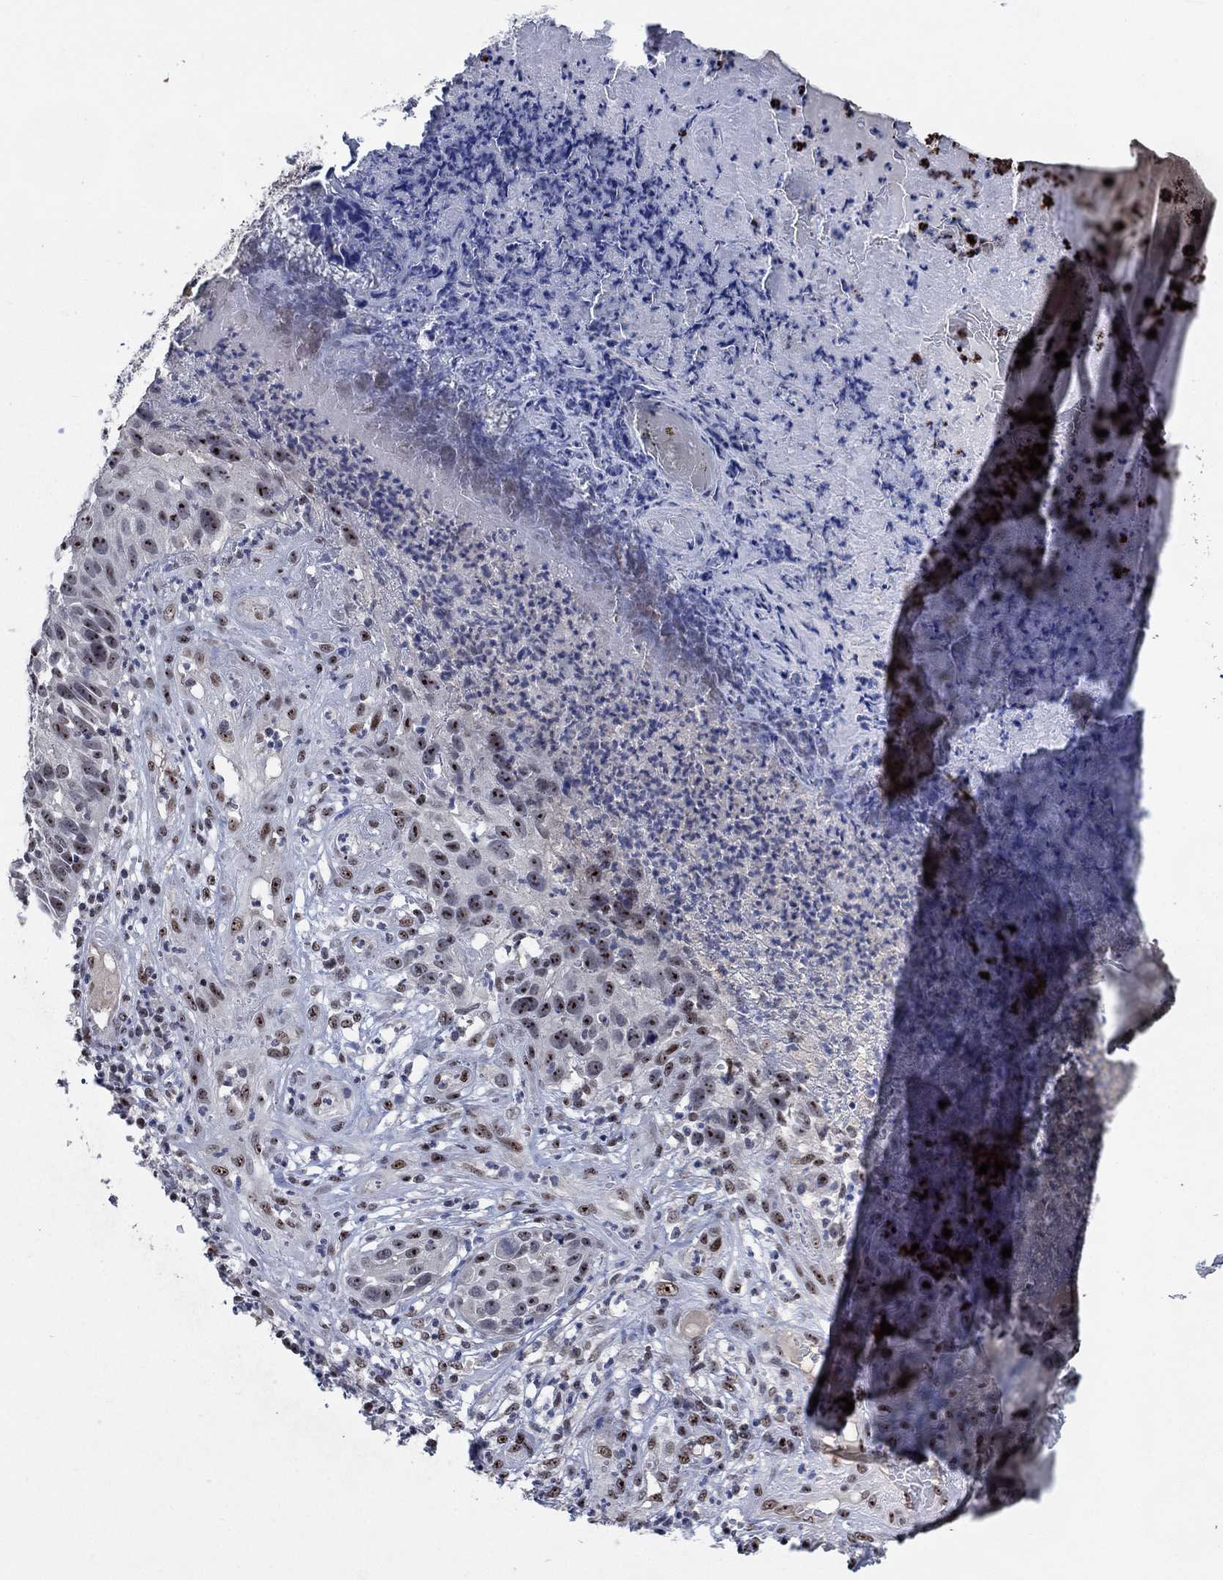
{"staining": {"intensity": "strong", "quantity": "25%-75%", "location": "nuclear"}, "tissue": "skin cancer", "cell_type": "Tumor cells", "image_type": "cancer", "snomed": [{"axis": "morphology", "description": "Squamous cell carcinoma, NOS"}, {"axis": "topography", "description": "Skin"}], "caption": "There is high levels of strong nuclear positivity in tumor cells of skin cancer (squamous cell carcinoma), as demonstrated by immunohistochemical staining (brown color).", "gene": "HTN1", "patient": {"sex": "male", "age": 92}}